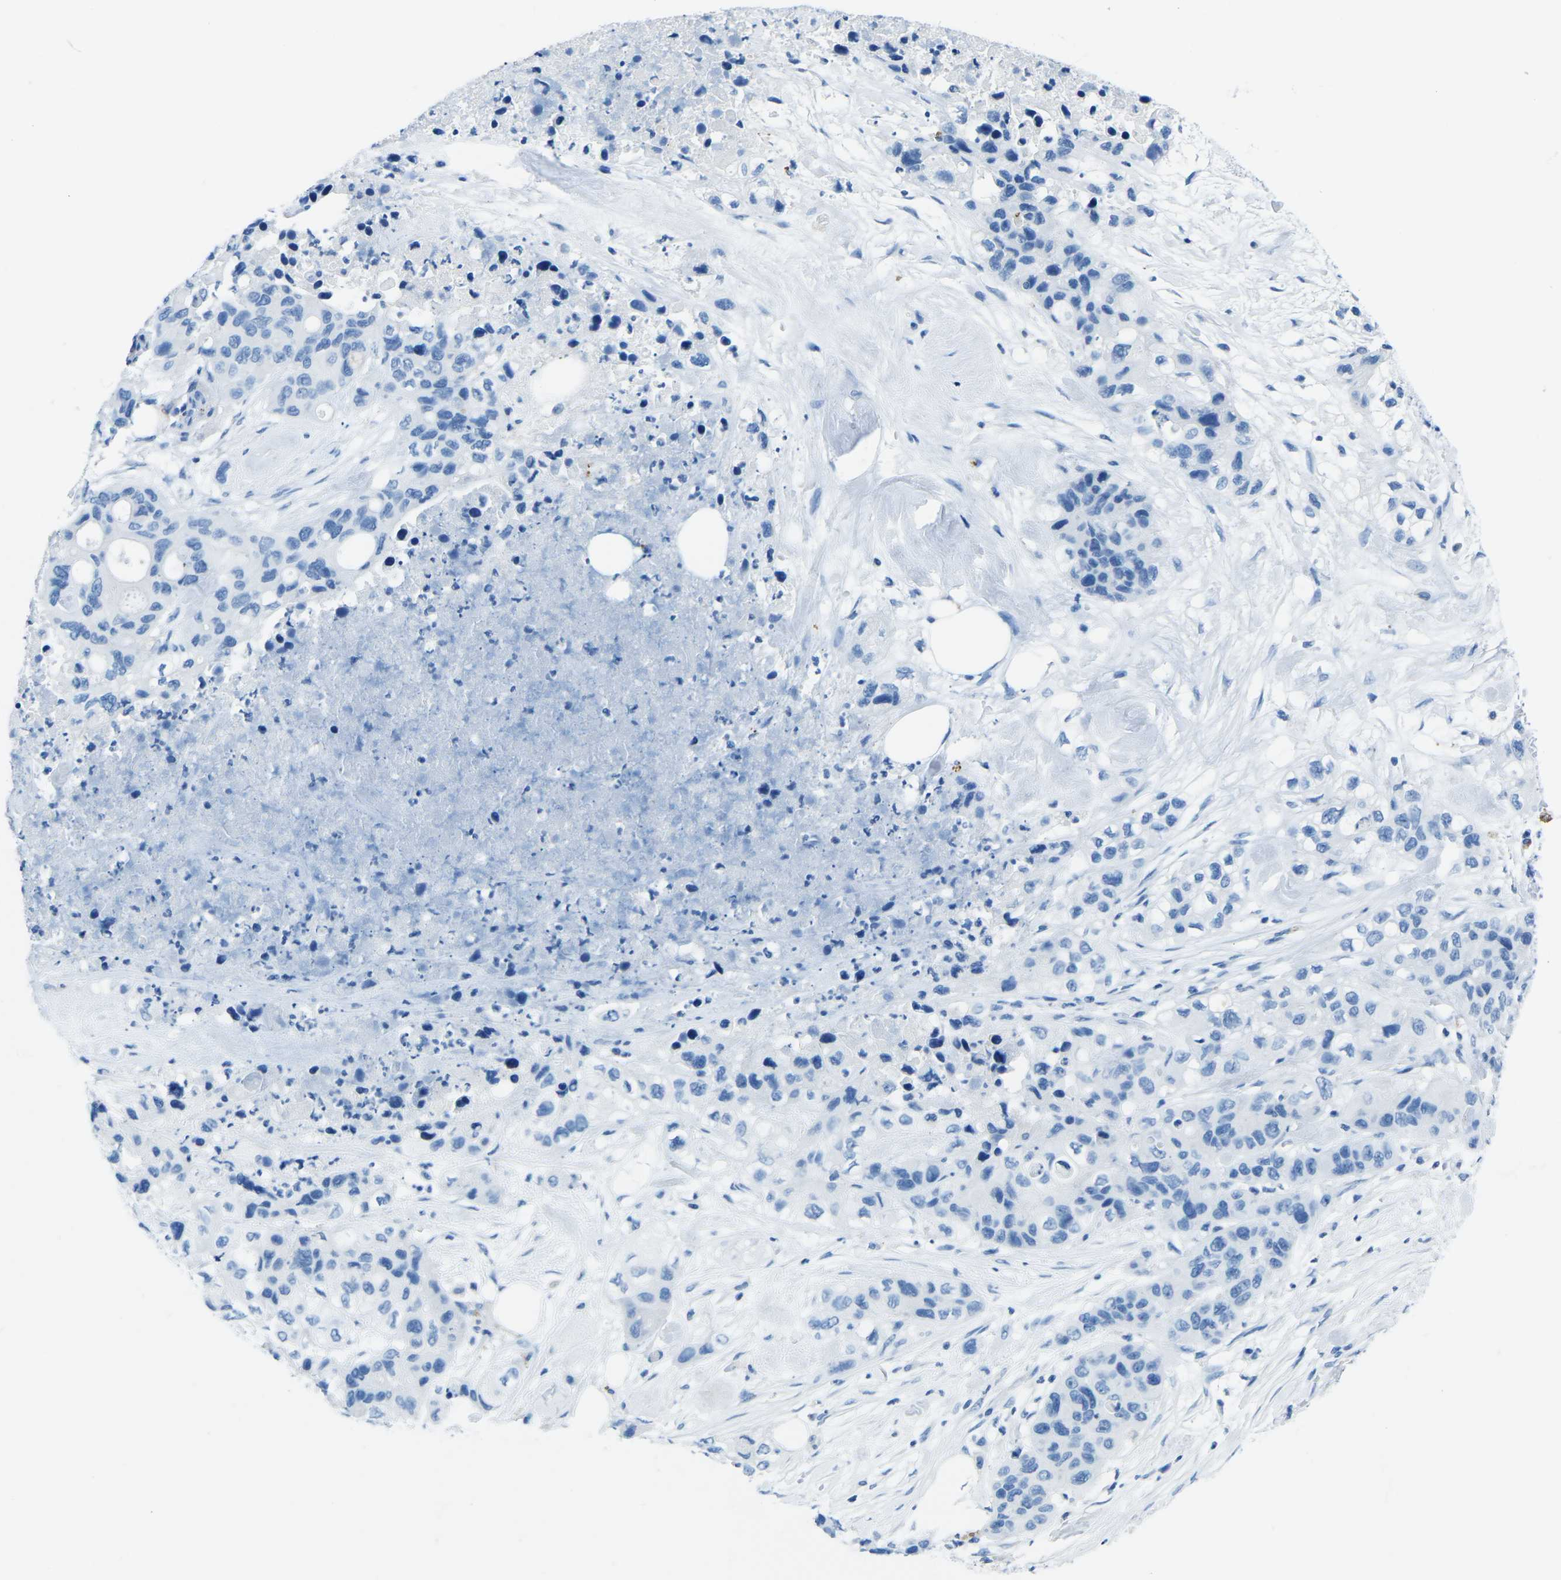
{"staining": {"intensity": "negative", "quantity": "none", "location": "none"}, "tissue": "pancreatic cancer", "cell_type": "Tumor cells", "image_type": "cancer", "snomed": [{"axis": "morphology", "description": "Adenocarcinoma, NOS"}, {"axis": "topography", "description": "Pancreas"}], "caption": "Immunohistochemistry (IHC) photomicrograph of human pancreatic adenocarcinoma stained for a protein (brown), which shows no staining in tumor cells. (DAB (3,3'-diaminobenzidine) immunohistochemistry (IHC) visualized using brightfield microscopy, high magnification).", "gene": "MYH8", "patient": {"sex": "female", "age": 71}}